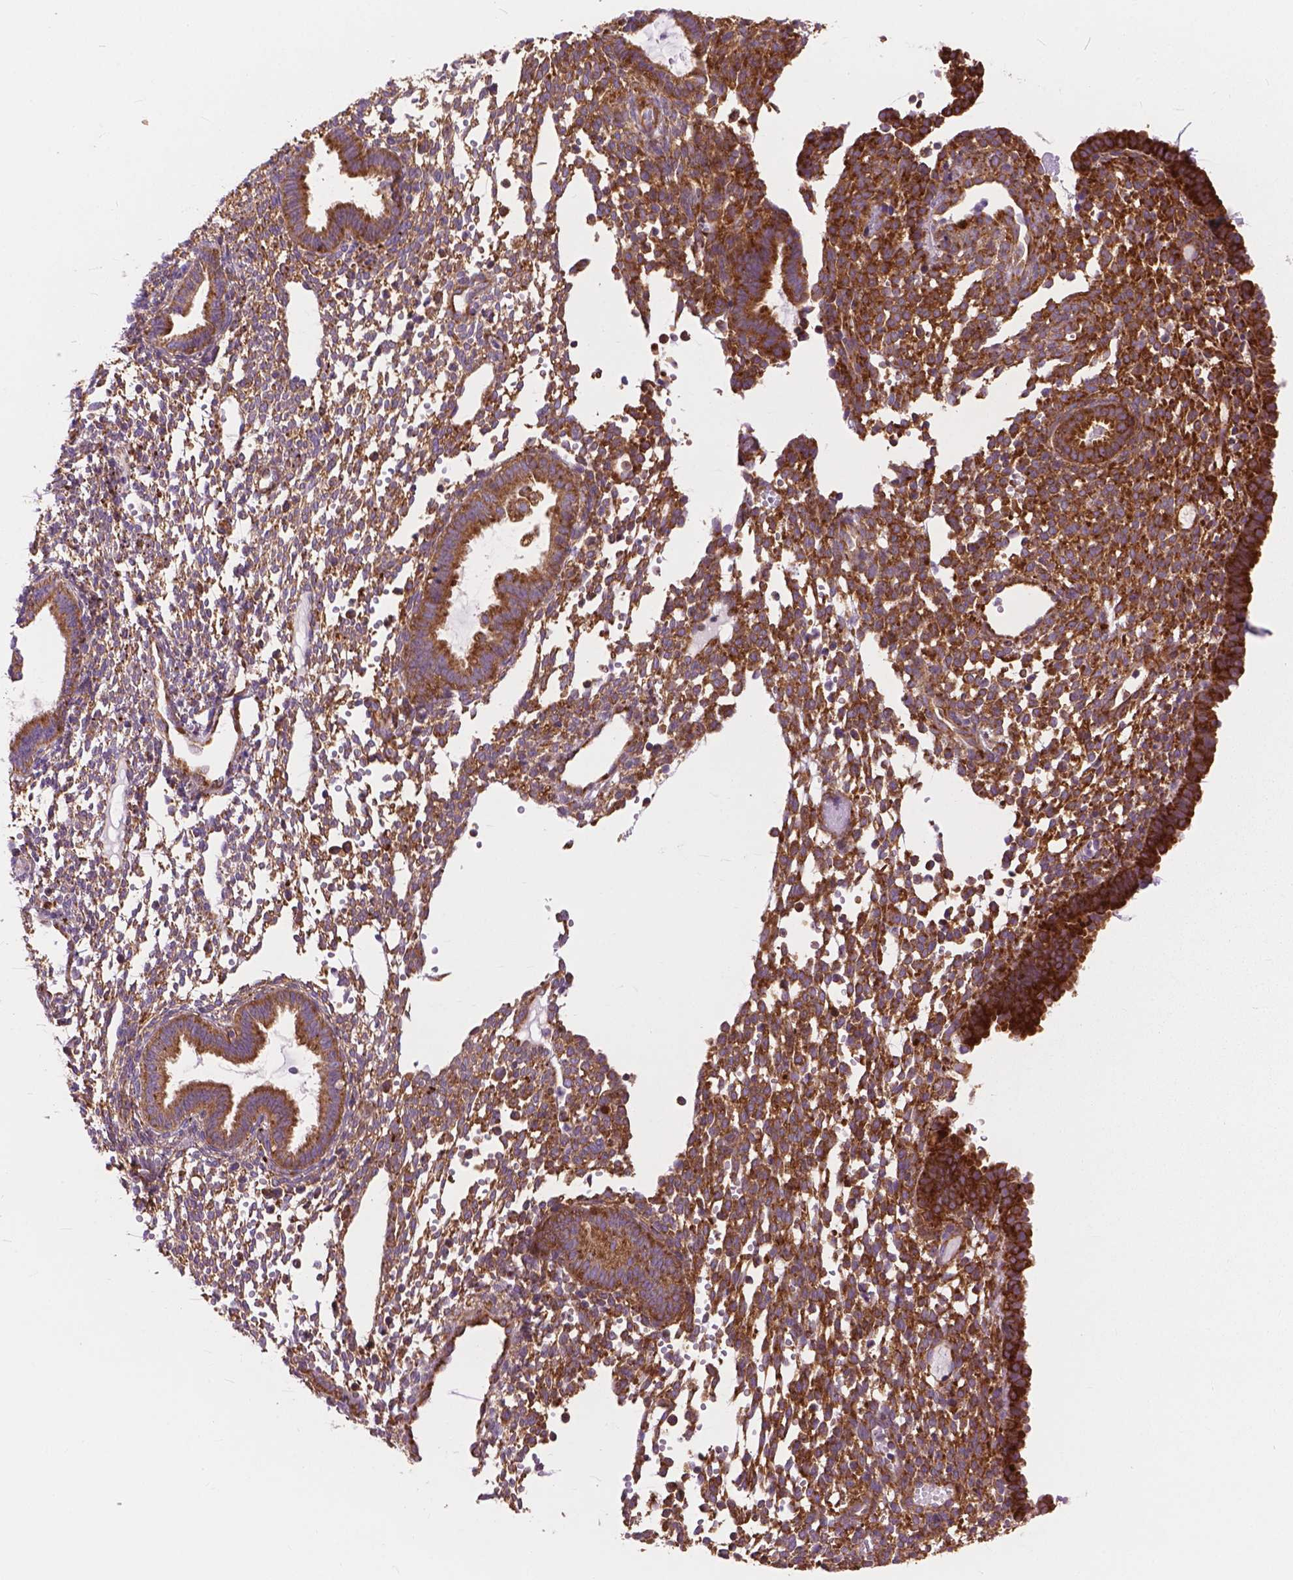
{"staining": {"intensity": "moderate", "quantity": ">75%", "location": "cytoplasmic/membranous"}, "tissue": "endometrium", "cell_type": "Cells in endometrial stroma", "image_type": "normal", "snomed": [{"axis": "morphology", "description": "Normal tissue, NOS"}, {"axis": "topography", "description": "Endometrium"}], "caption": "A photomicrograph of endometrium stained for a protein demonstrates moderate cytoplasmic/membranous brown staining in cells in endometrial stroma.", "gene": "RPL37A", "patient": {"sex": "female", "age": 36}}